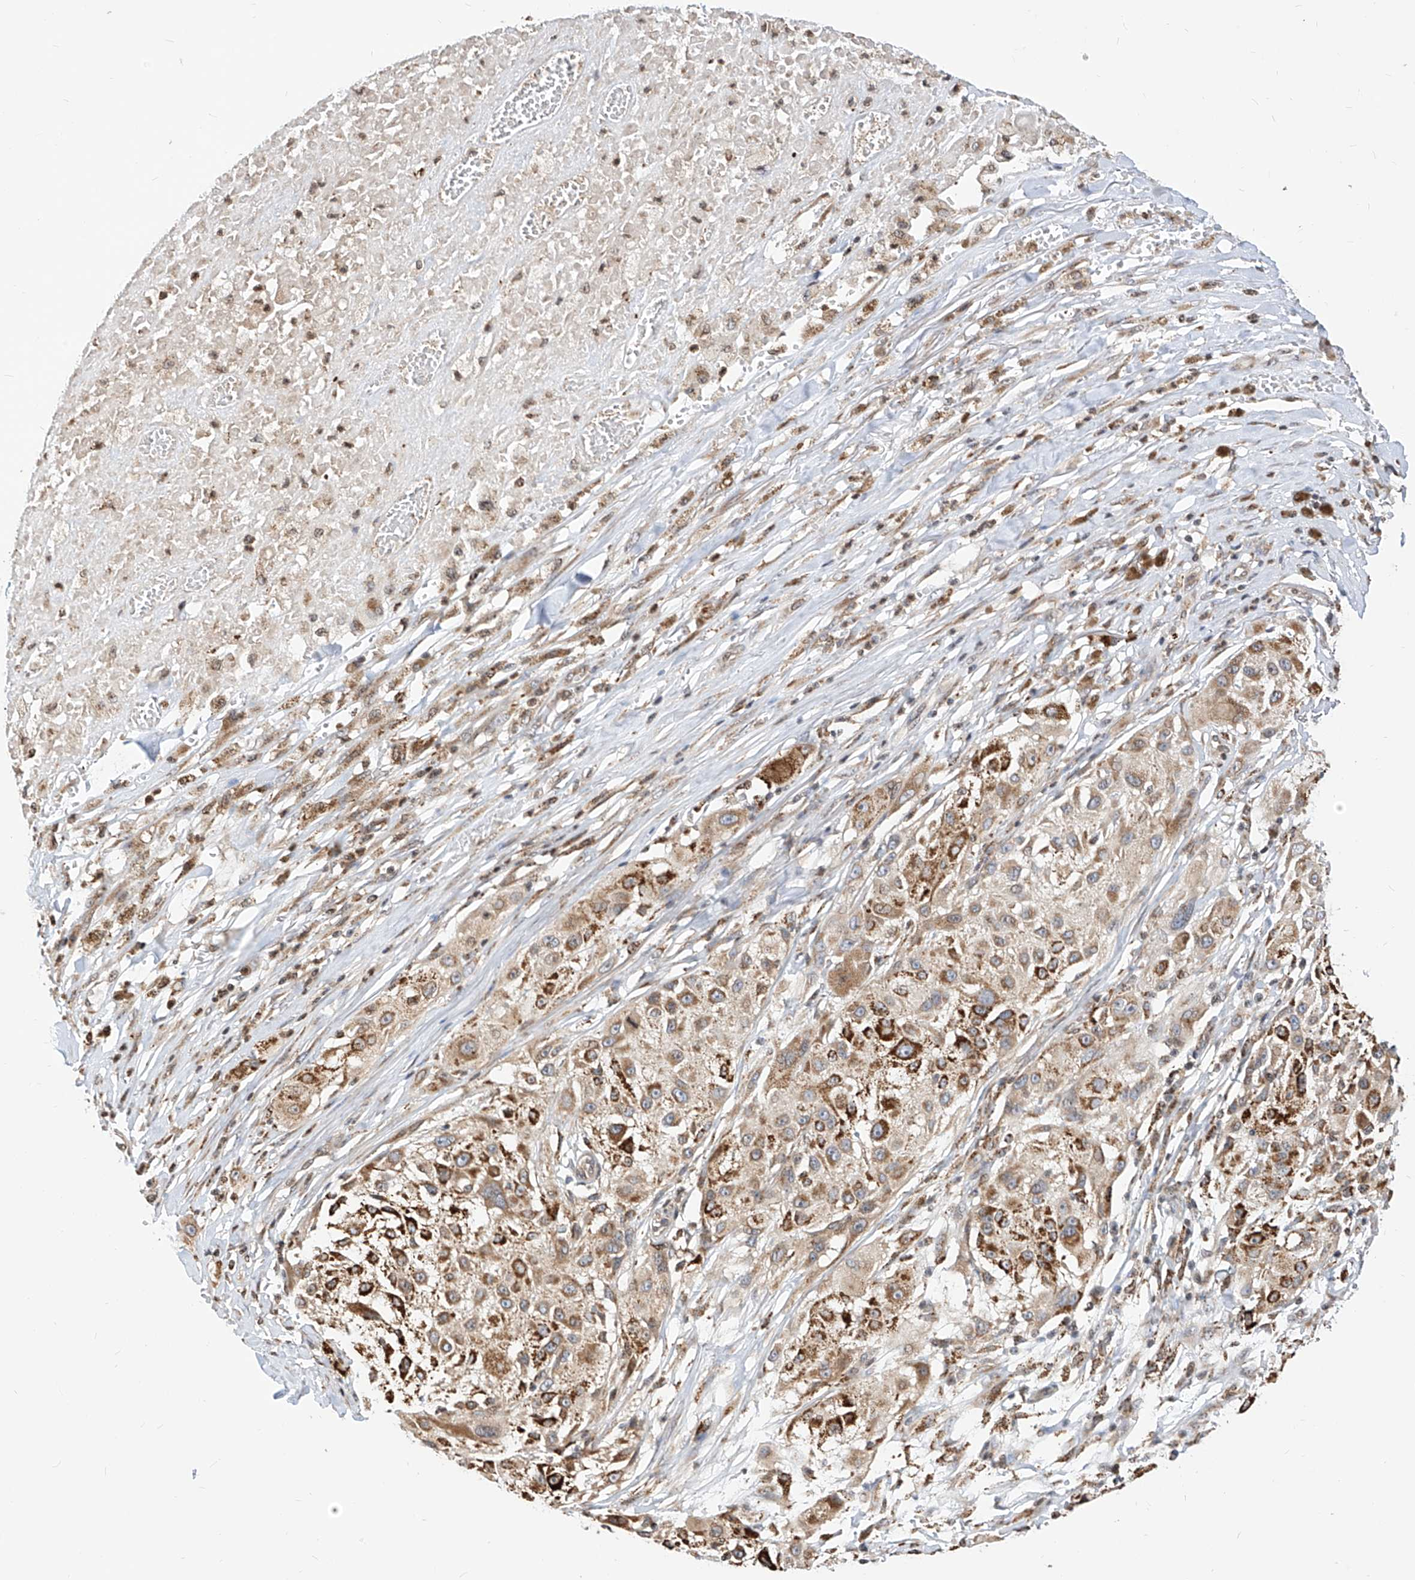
{"staining": {"intensity": "moderate", "quantity": ">75%", "location": "cytoplasmic/membranous"}, "tissue": "melanoma", "cell_type": "Tumor cells", "image_type": "cancer", "snomed": [{"axis": "morphology", "description": "Necrosis, NOS"}, {"axis": "morphology", "description": "Malignant melanoma, NOS"}, {"axis": "topography", "description": "Skin"}], "caption": "Immunohistochemistry (DAB (3,3'-diaminobenzidine)) staining of human malignant melanoma exhibits moderate cytoplasmic/membranous protein positivity in approximately >75% of tumor cells. (brown staining indicates protein expression, while blue staining denotes nuclei).", "gene": "TTLL8", "patient": {"sex": "female", "age": 87}}